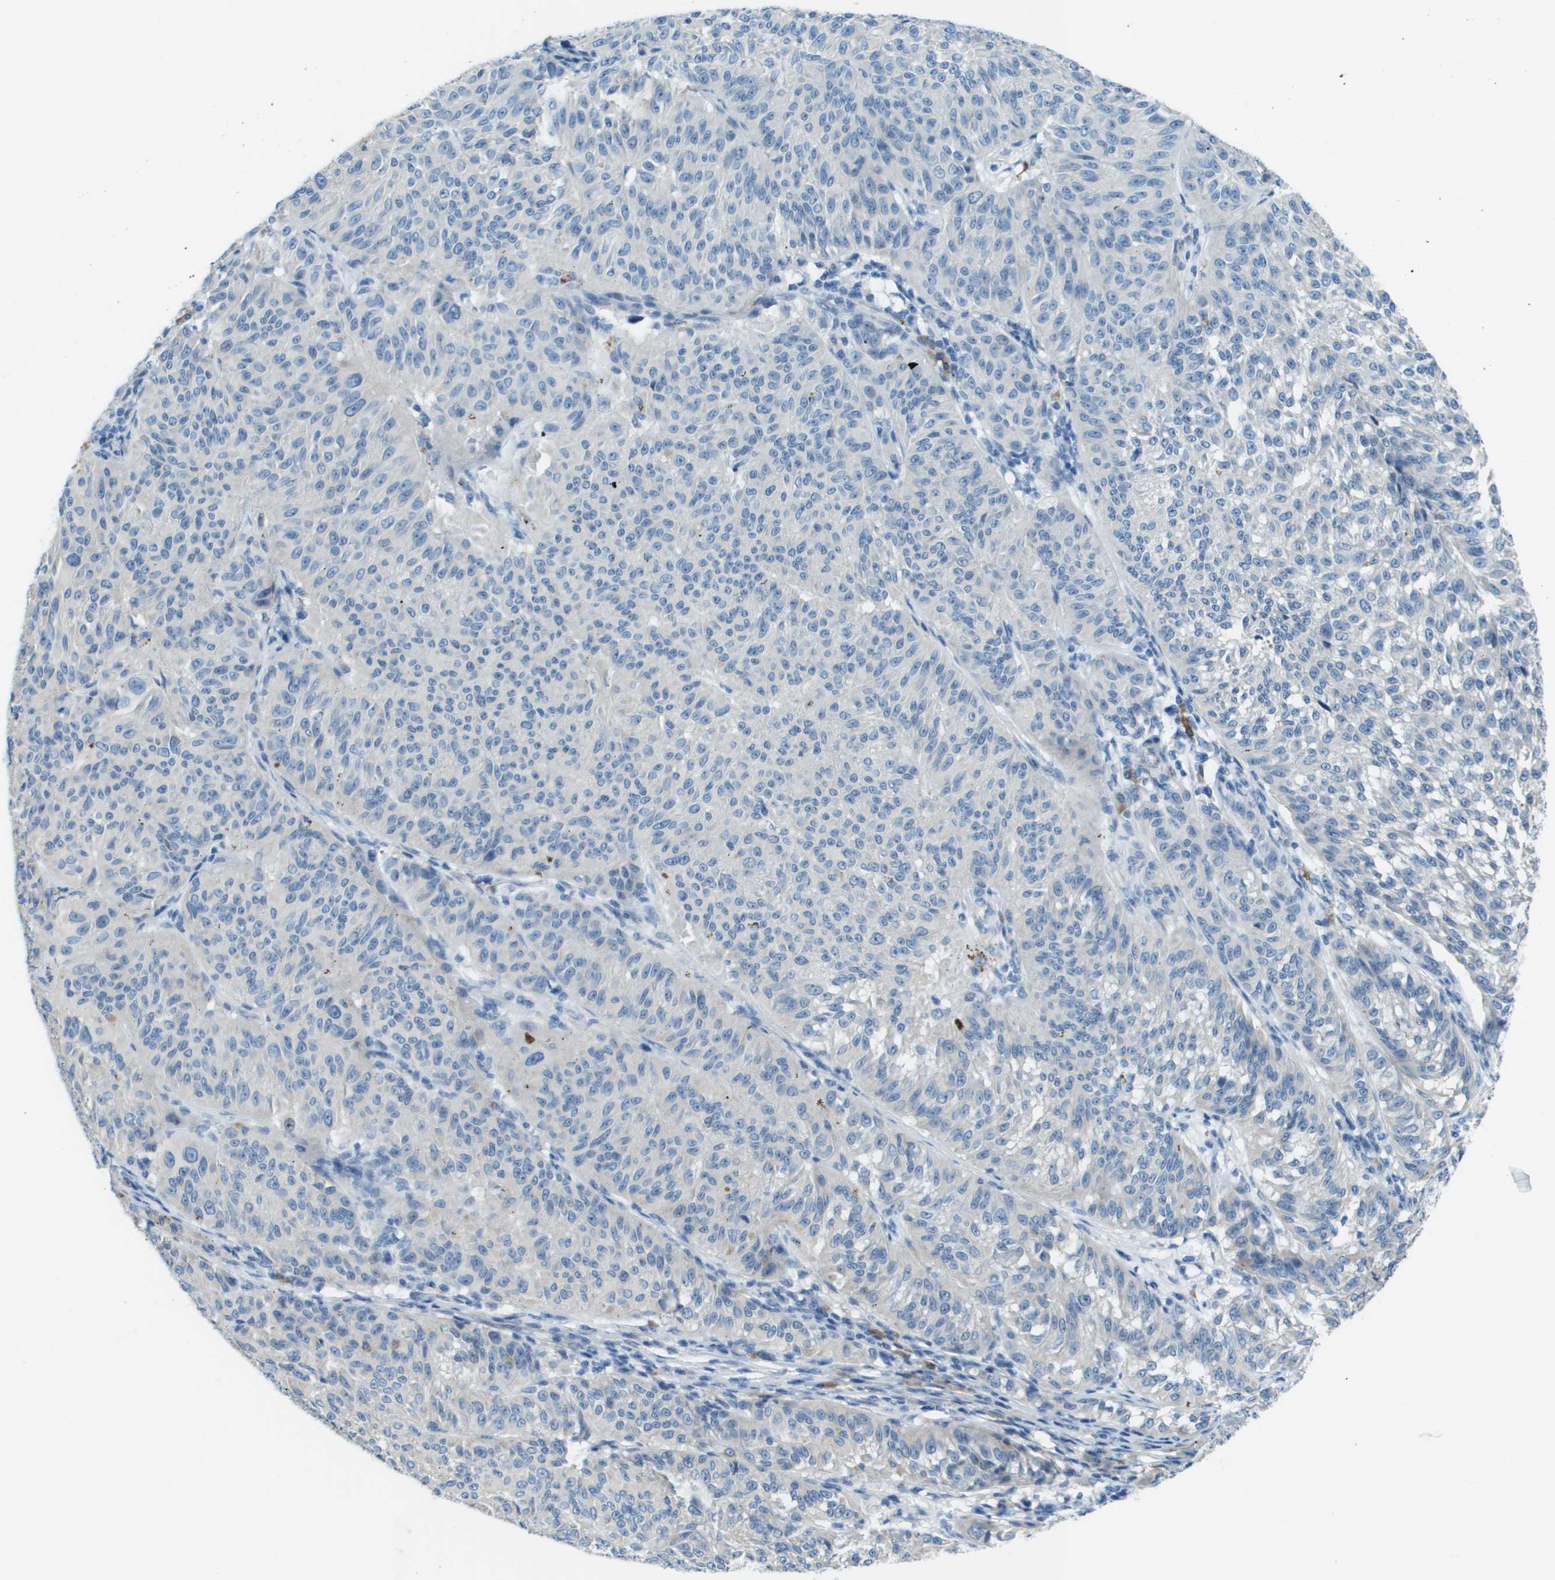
{"staining": {"intensity": "negative", "quantity": "none", "location": "none"}, "tissue": "melanoma", "cell_type": "Tumor cells", "image_type": "cancer", "snomed": [{"axis": "morphology", "description": "Malignant melanoma, NOS"}, {"axis": "topography", "description": "Skin"}], "caption": "Tumor cells are negative for protein expression in human malignant melanoma.", "gene": "SDC1", "patient": {"sex": "female", "age": 72}}